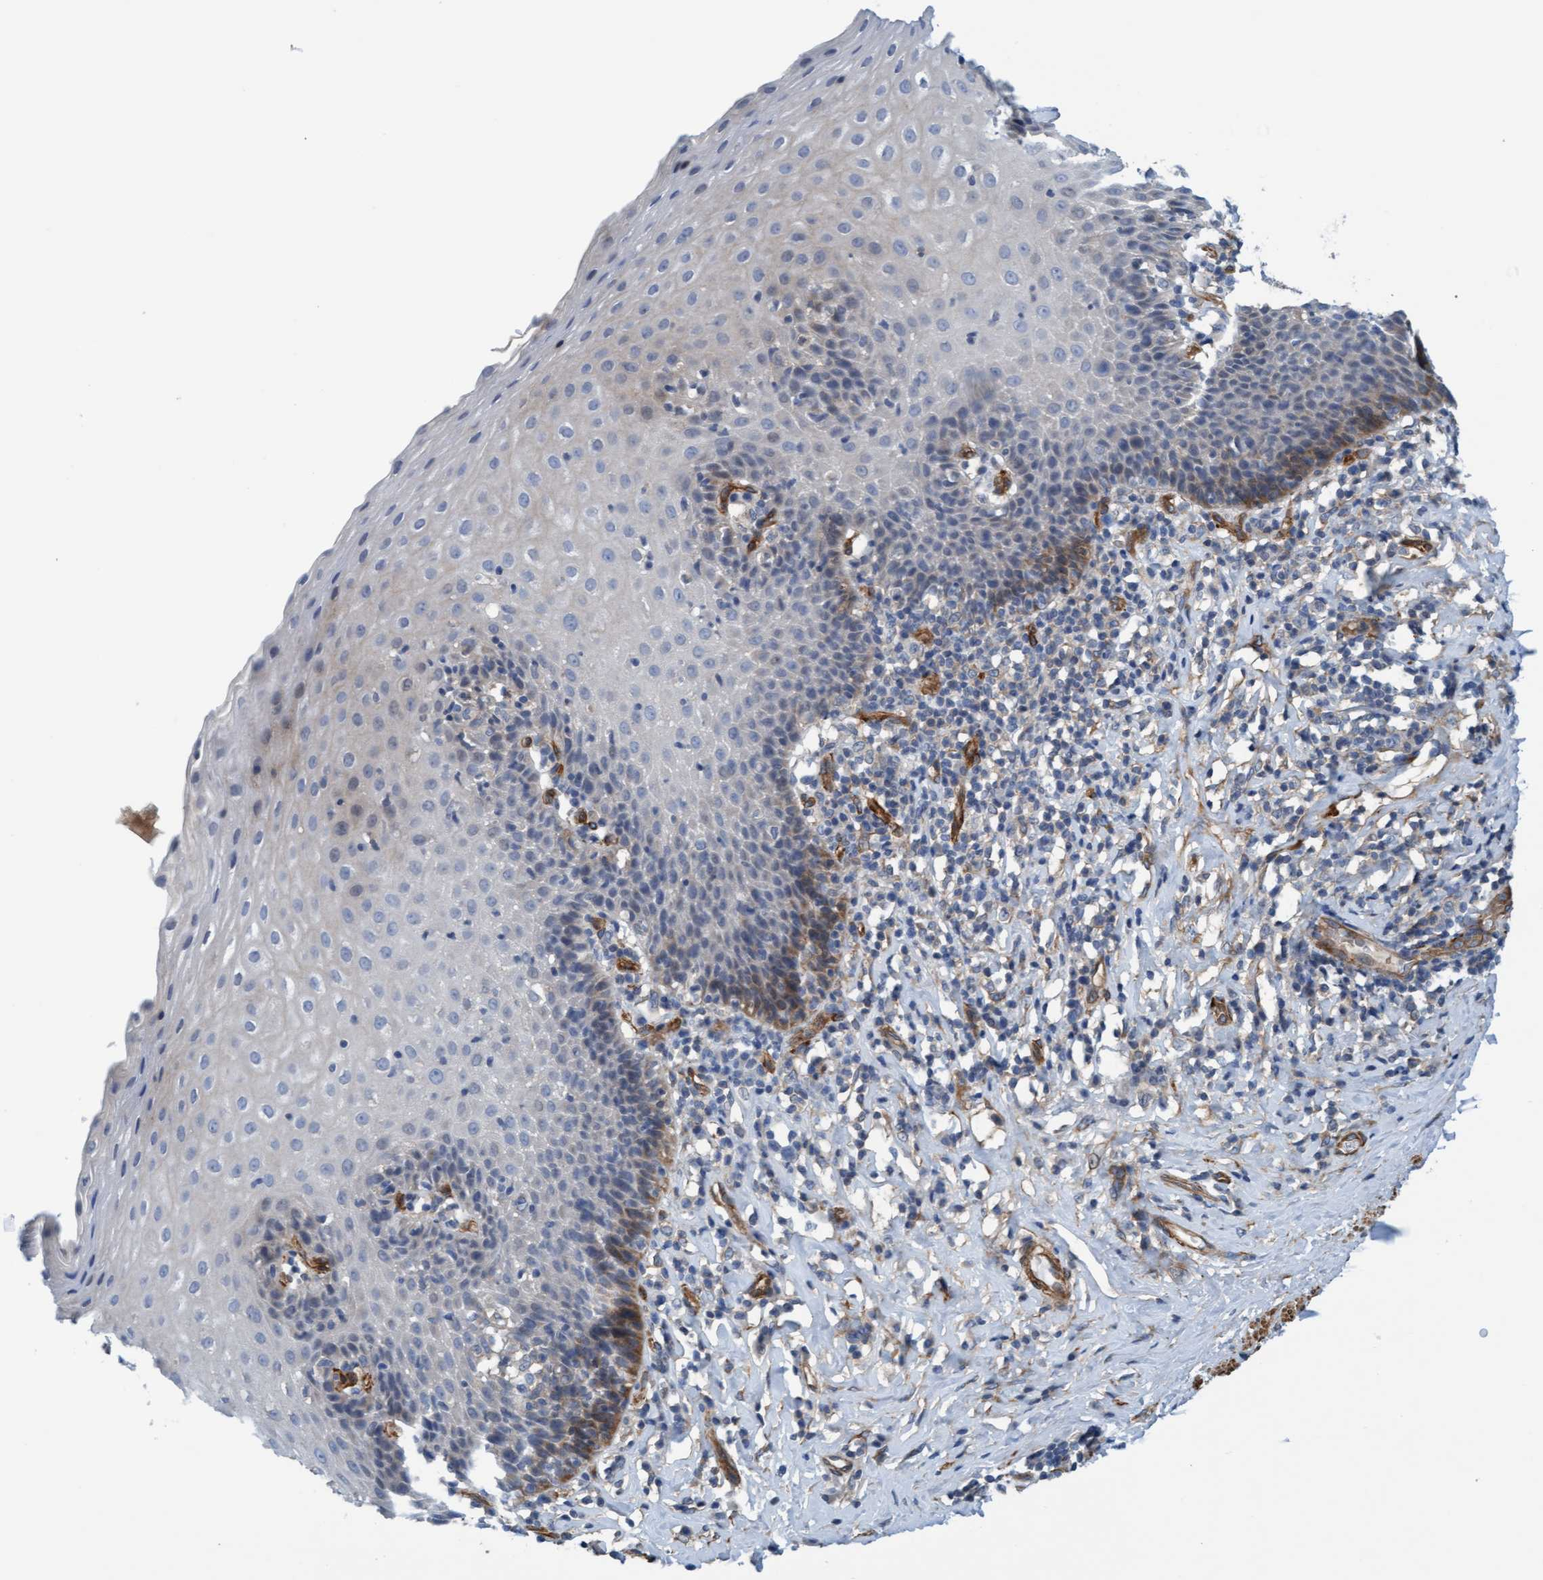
{"staining": {"intensity": "weak", "quantity": "<25%", "location": "cytoplasmic/membranous"}, "tissue": "esophagus", "cell_type": "Squamous epithelial cells", "image_type": "normal", "snomed": [{"axis": "morphology", "description": "Normal tissue, NOS"}, {"axis": "topography", "description": "Esophagus"}], "caption": "The immunohistochemistry (IHC) histopathology image has no significant positivity in squamous epithelial cells of esophagus.", "gene": "FMNL3", "patient": {"sex": "female", "age": 61}}